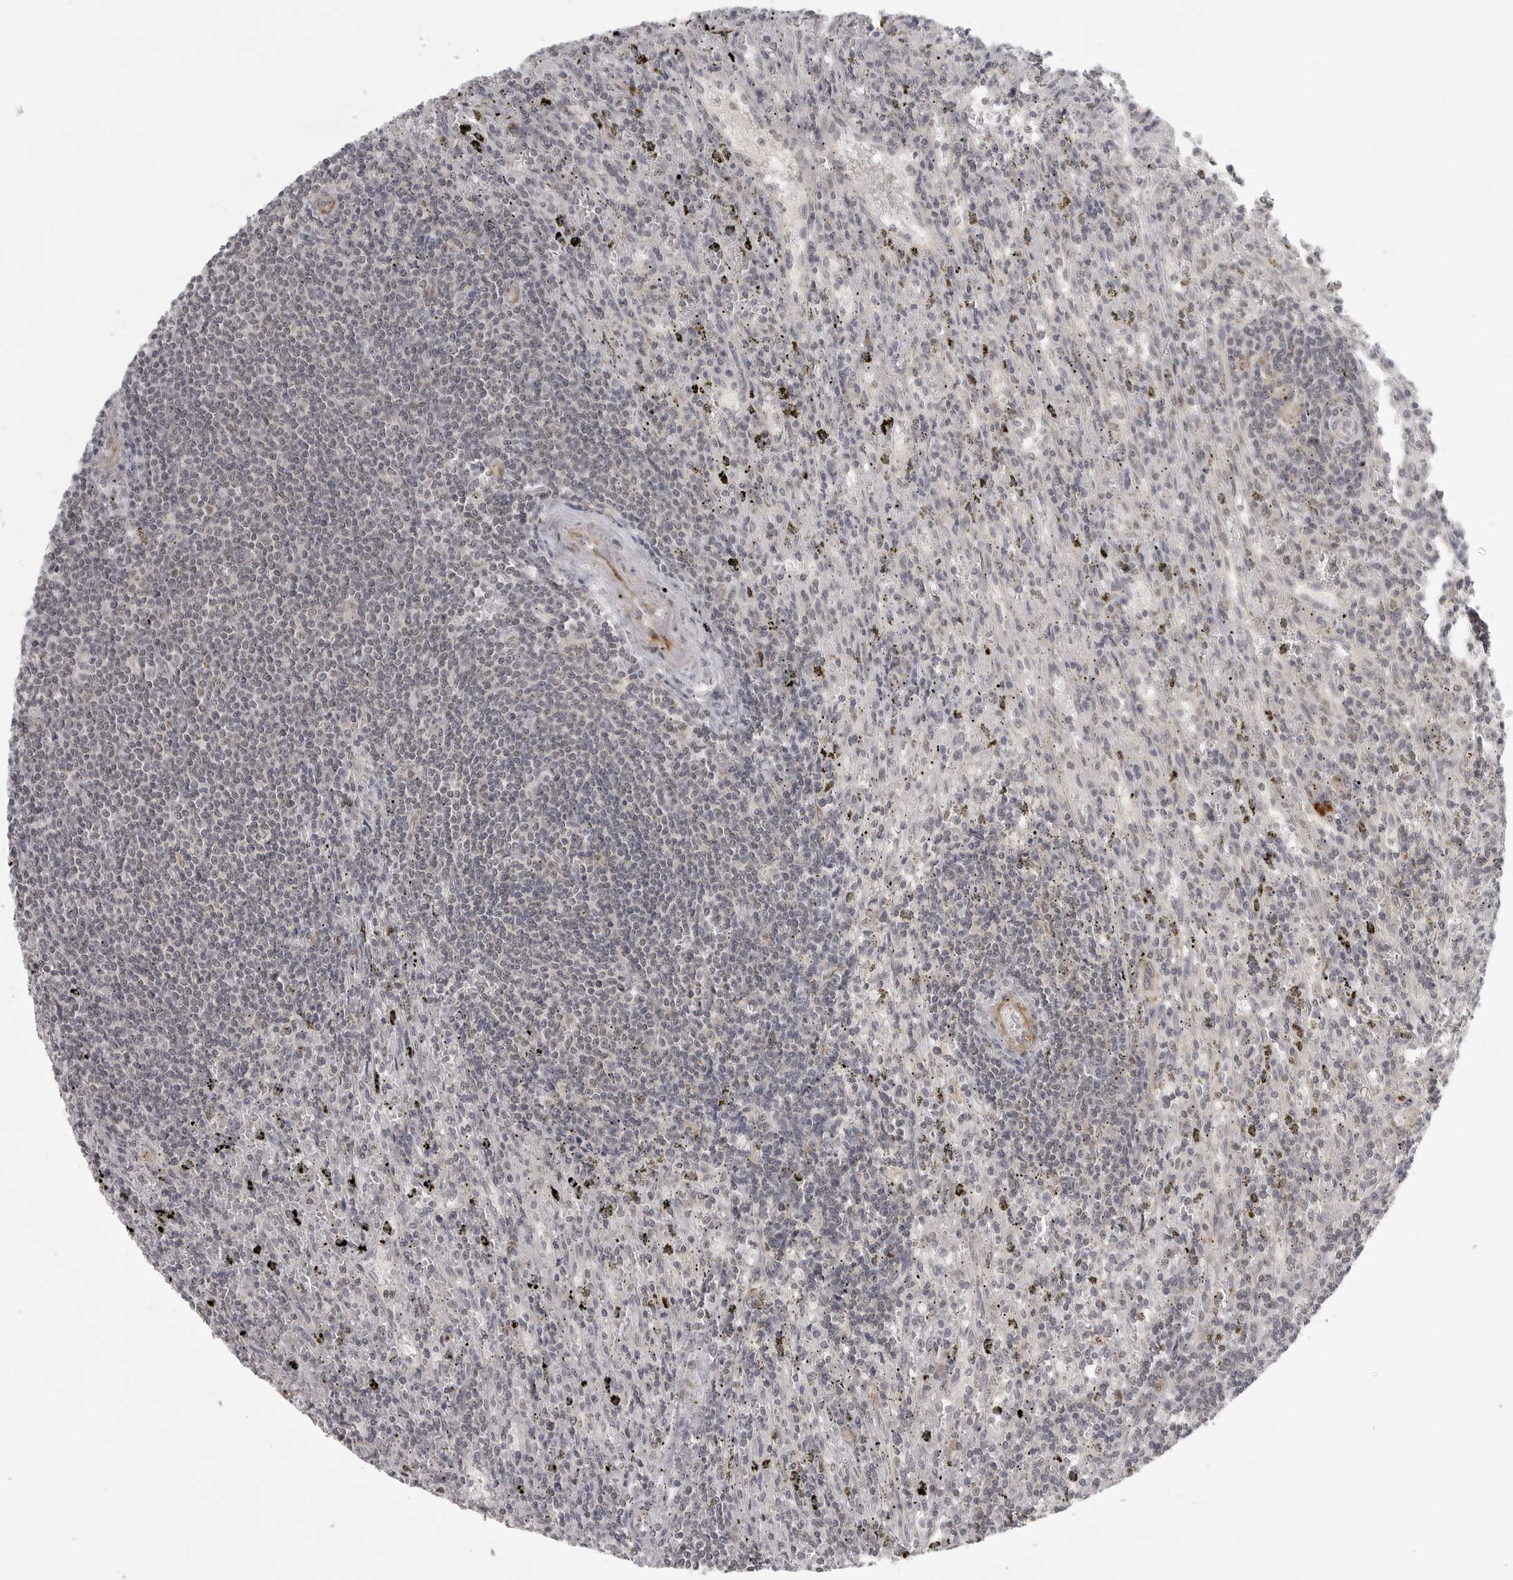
{"staining": {"intensity": "negative", "quantity": "none", "location": "none"}, "tissue": "lymphoma", "cell_type": "Tumor cells", "image_type": "cancer", "snomed": [{"axis": "morphology", "description": "Malignant lymphoma, non-Hodgkin's type, Low grade"}, {"axis": "topography", "description": "Spleen"}], "caption": "Lymphoma stained for a protein using immunohistochemistry (IHC) reveals no staining tumor cells.", "gene": "TUT4", "patient": {"sex": "male", "age": 76}}